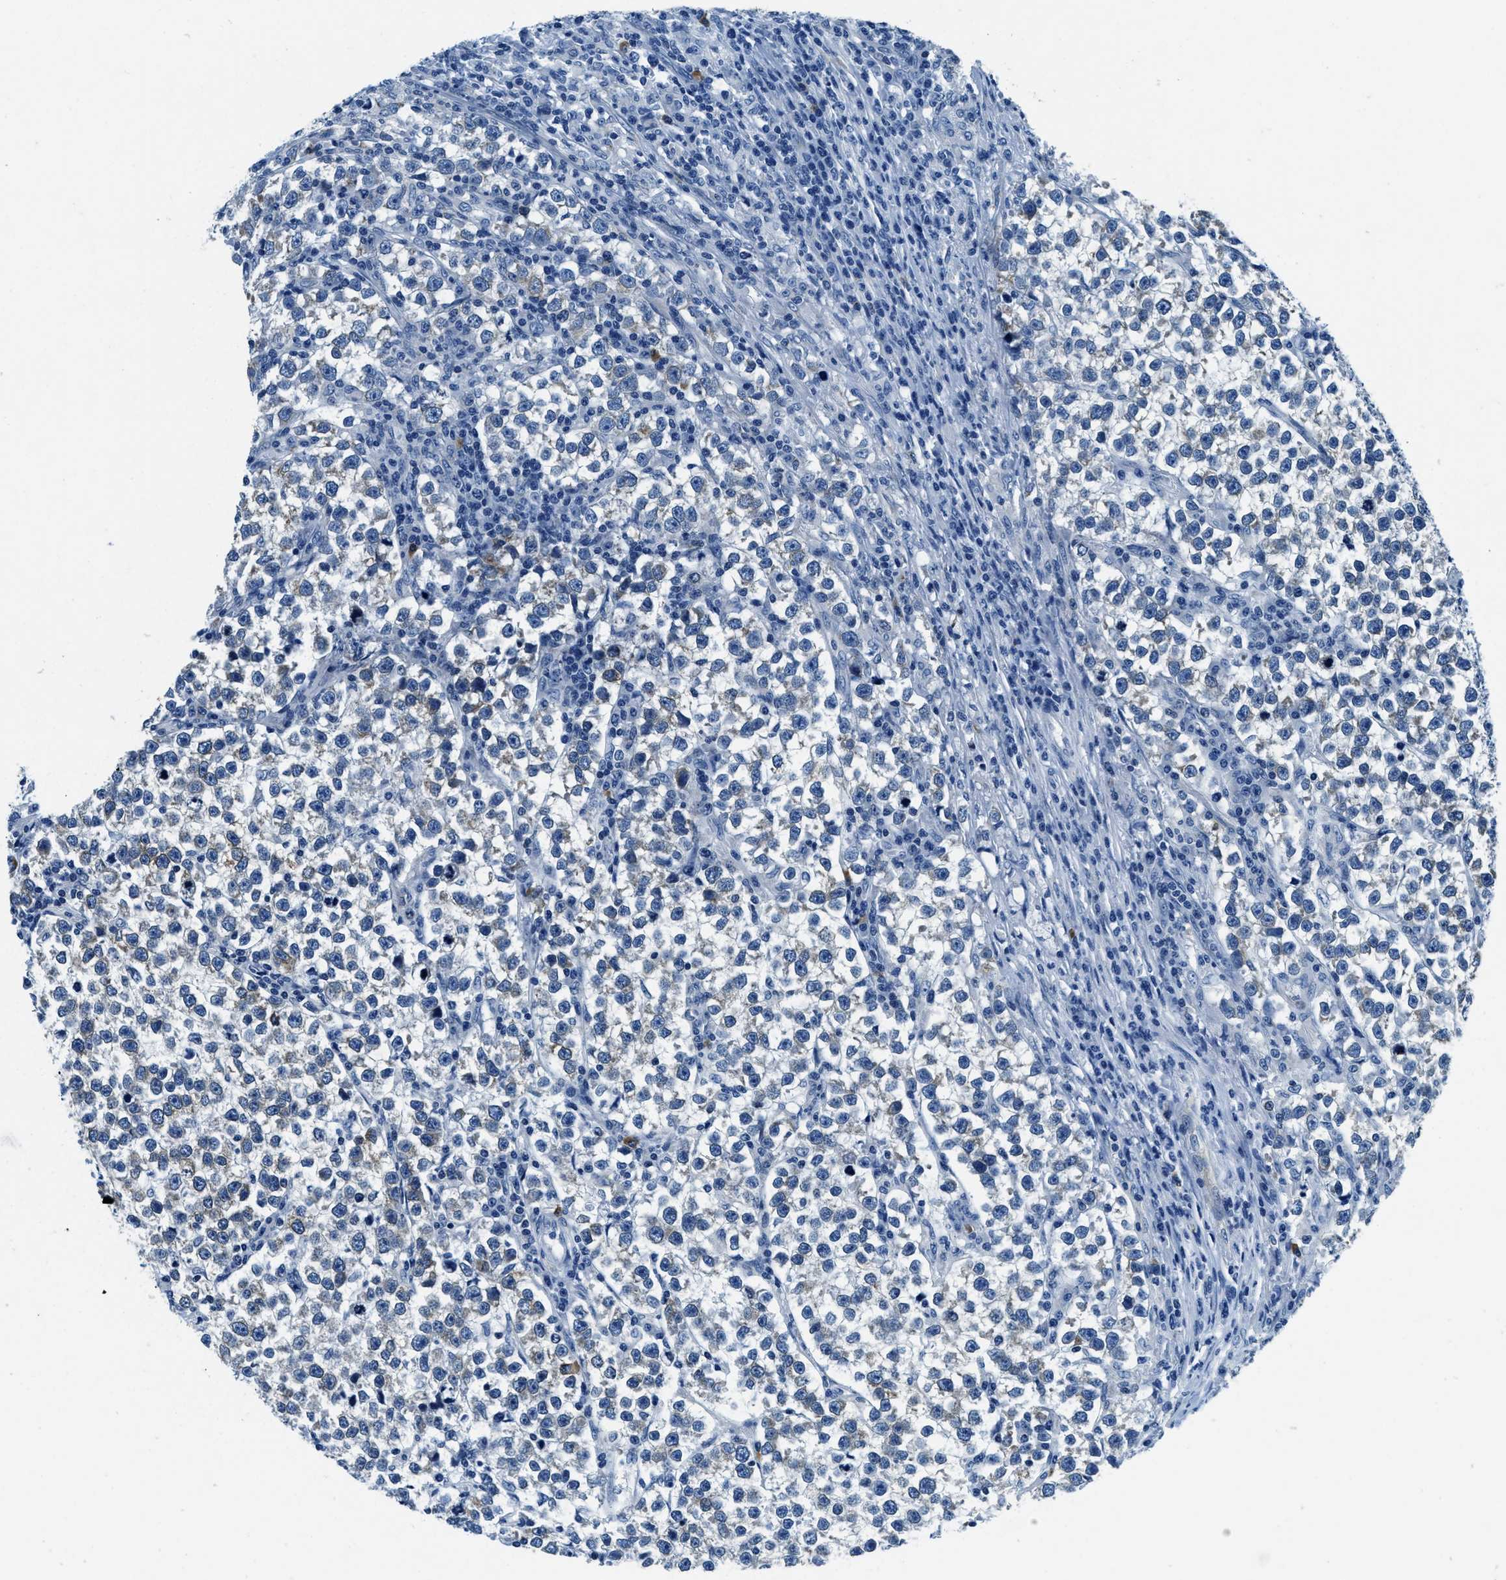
{"staining": {"intensity": "negative", "quantity": "none", "location": "none"}, "tissue": "testis cancer", "cell_type": "Tumor cells", "image_type": "cancer", "snomed": [{"axis": "morphology", "description": "Normal tissue, NOS"}, {"axis": "morphology", "description": "Seminoma, NOS"}, {"axis": "topography", "description": "Testis"}], "caption": "DAB (3,3'-diaminobenzidine) immunohistochemical staining of seminoma (testis) reveals no significant expression in tumor cells.", "gene": "UBAC2", "patient": {"sex": "male", "age": 43}}